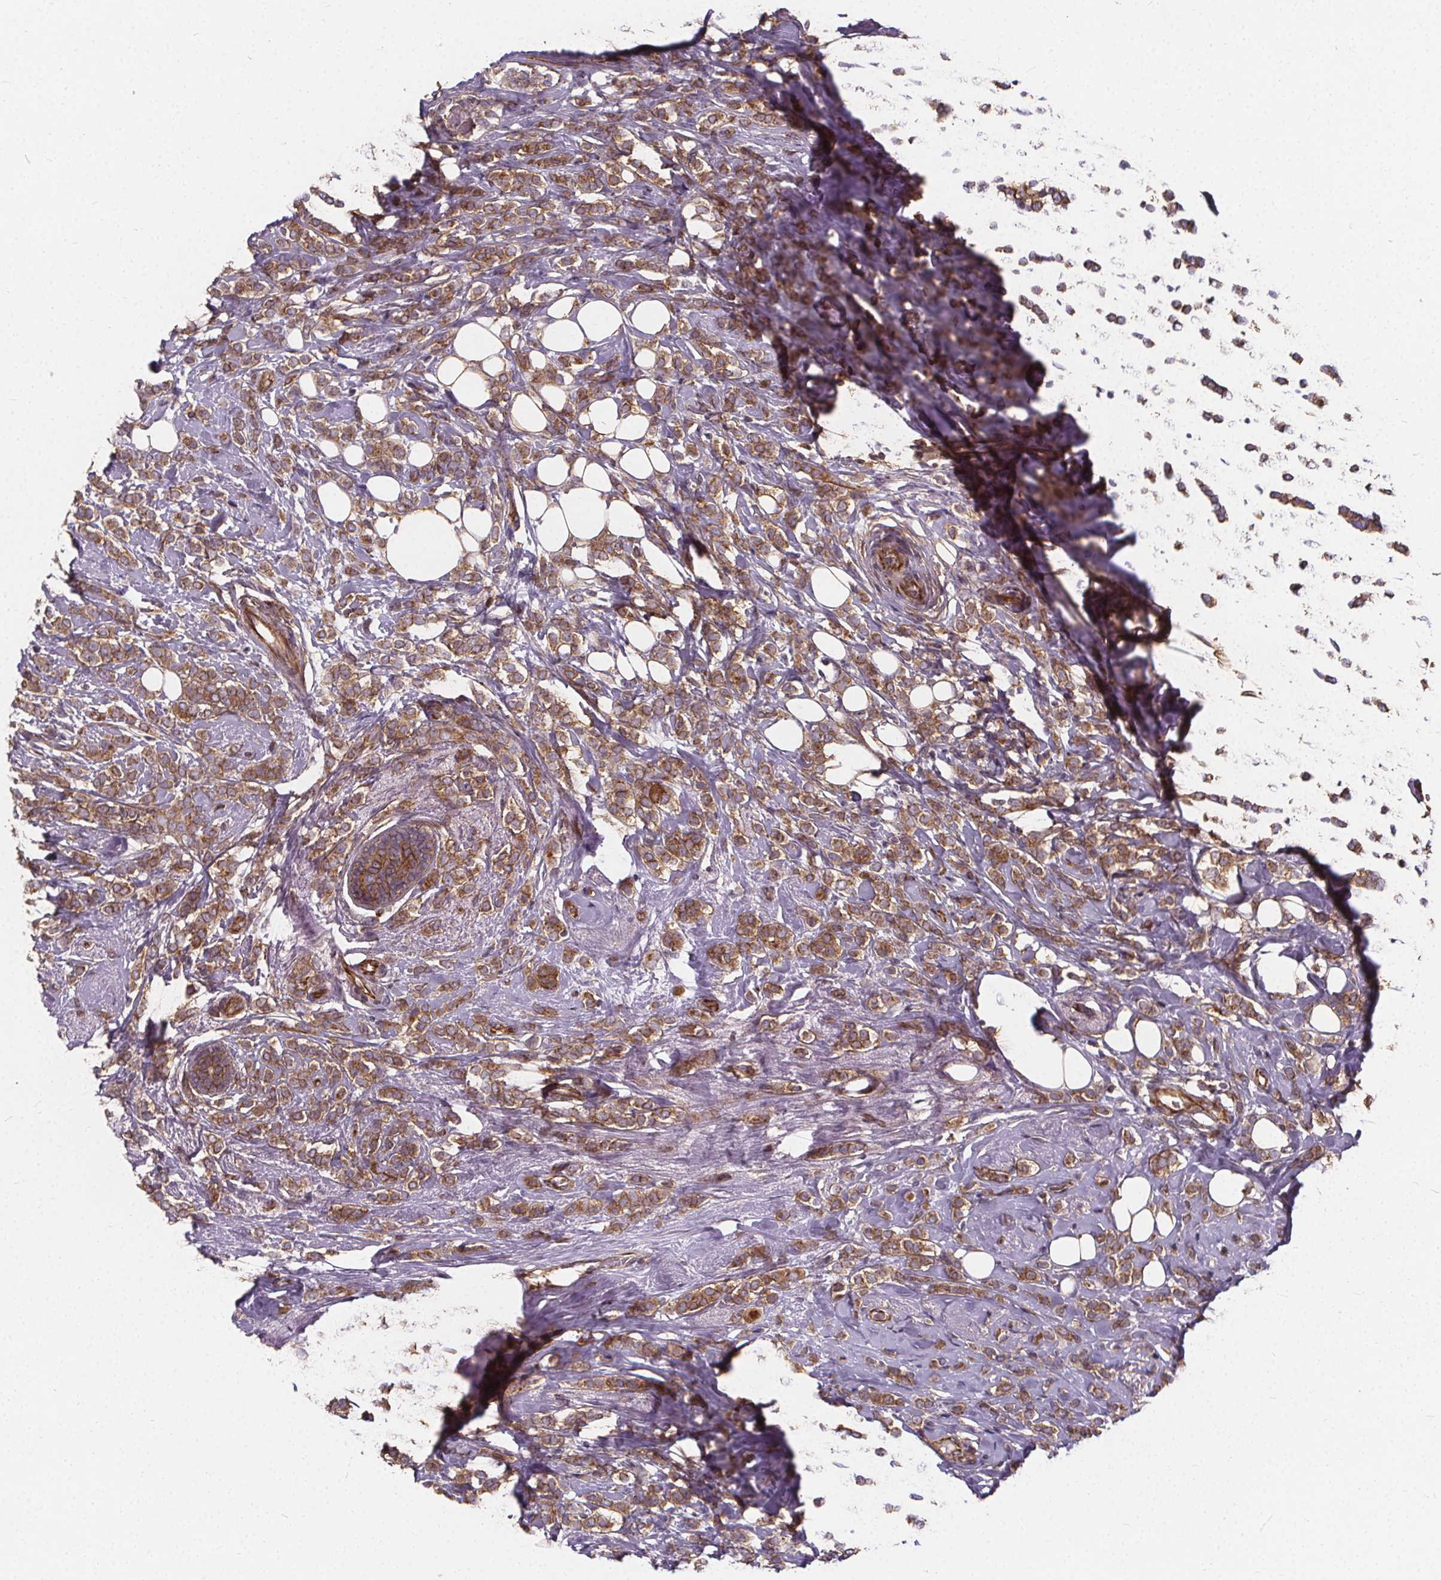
{"staining": {"intensity": "moderate", "quantity": ">75%", "location": "cytoplasmic/membranous"}, "tissue": "breast cancer", "cell_type": "Tumor cells", "image_type": "cancer", "snomed": [{"axis": "morphology", "description": "Lobular carcinoma"}, {"axis": "topography", "description": "Breast"}], "caption": "Brown immunohistochemical staining in human lobular carcinoma (breast) exhibits moderate cytoplasmic/membranous expression in about >75% of tumor cells.", "gene": "CLINT1", "patient": {"sex": "female", "age": 49}}